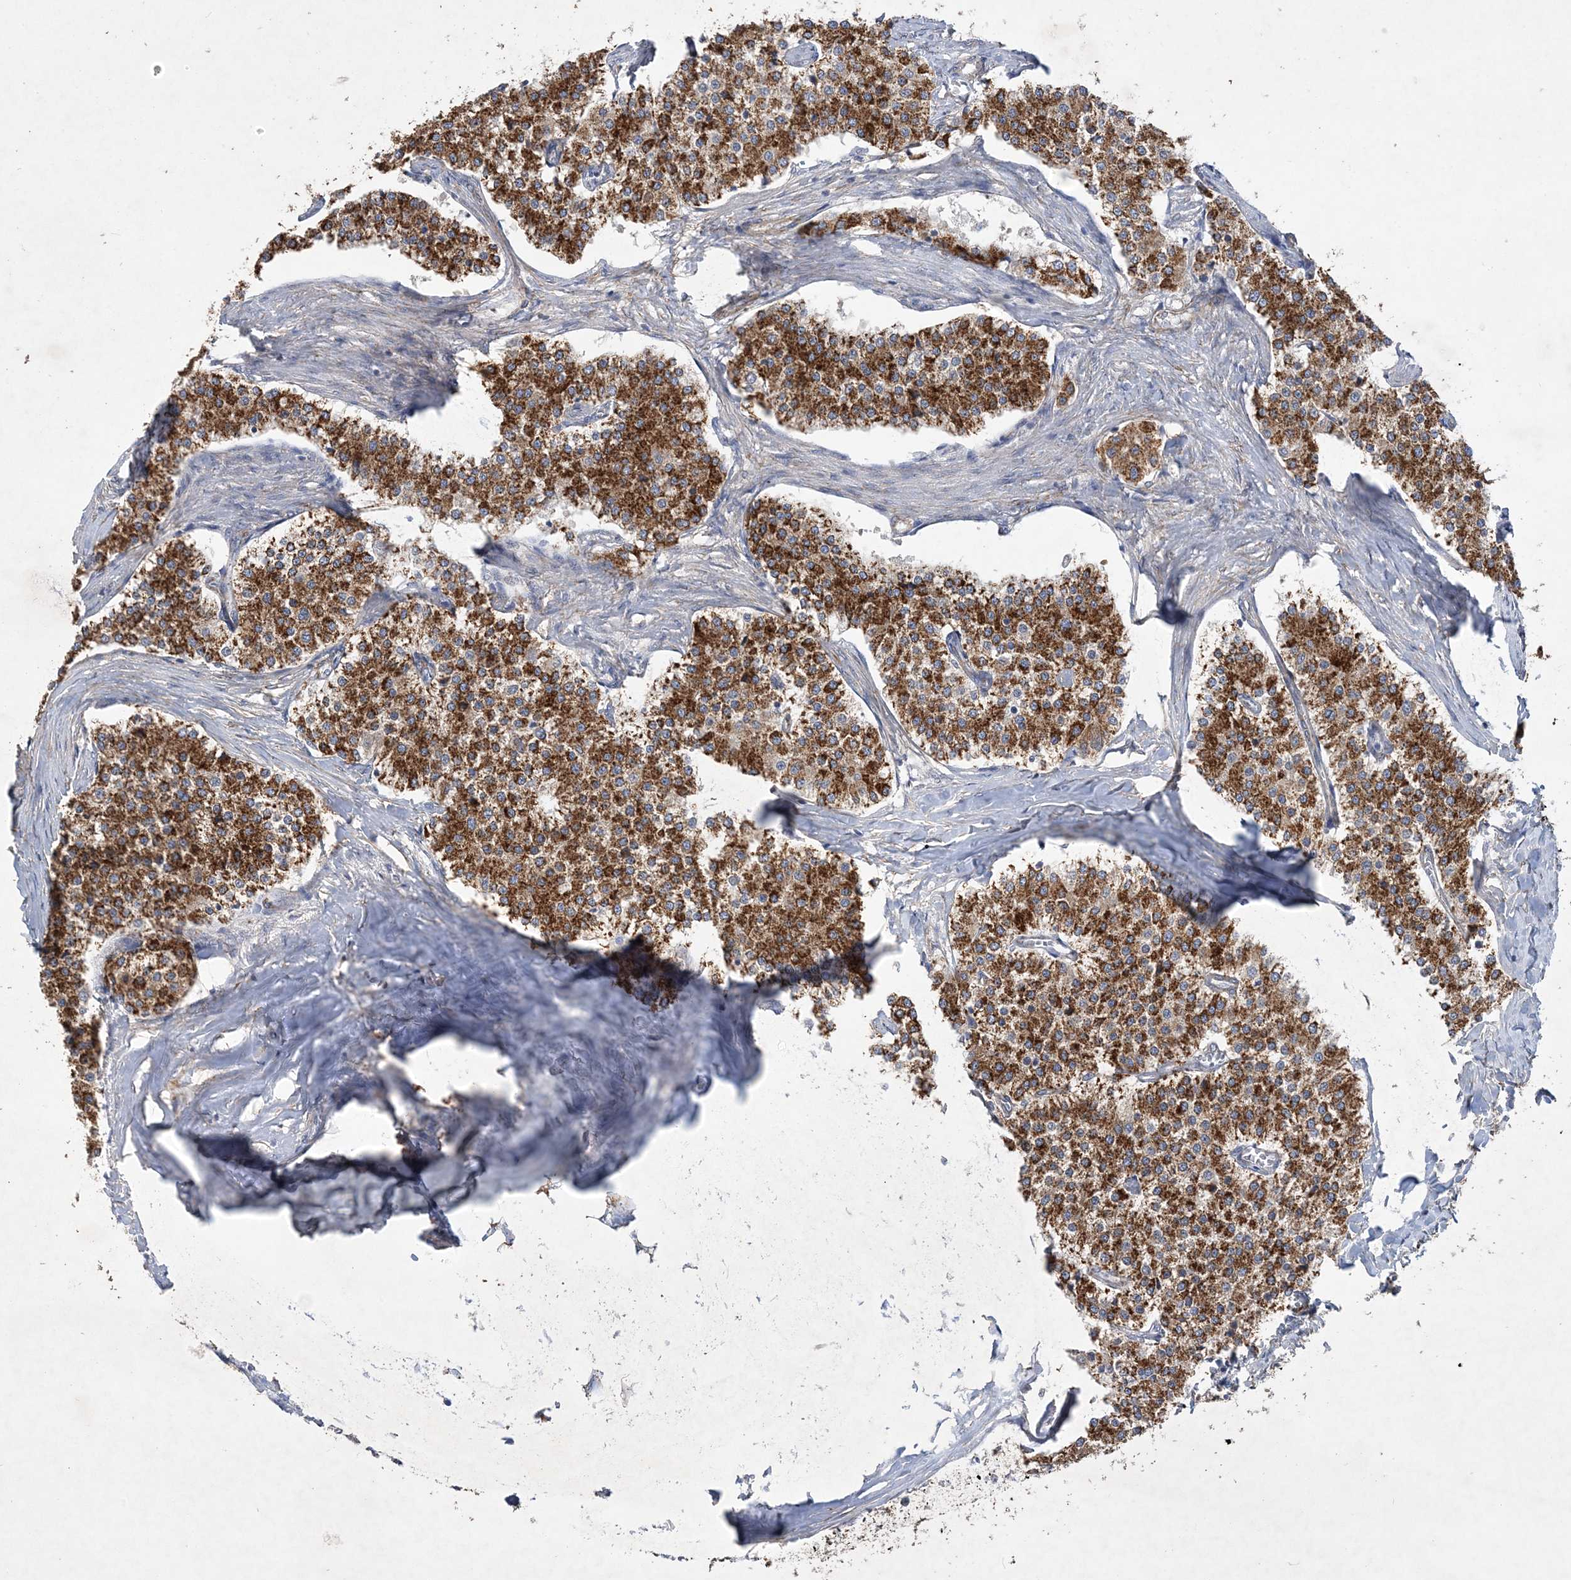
{"staining": {"intensity": "strong", "quantity": ">75%", "location": "cytoplasmic/membranous"}, "tissue": "carcinoid", "cell_type": "Tumor cells", "image_type": "cancer", "snomed": [{"axis": "morphology", "description": "Carcinoid, malignant, NOS"}, {"axis": "topography", "description": "Colon"}], "caption": "High-power microscopy captured an IHC micrograph of carcinoid (malignant), revealing strong cytoplasmic/membranous expression in approximately >75% of tumor cells.", "gene": "FEZ2", "patient": {"sex": "female", "age": 52}}